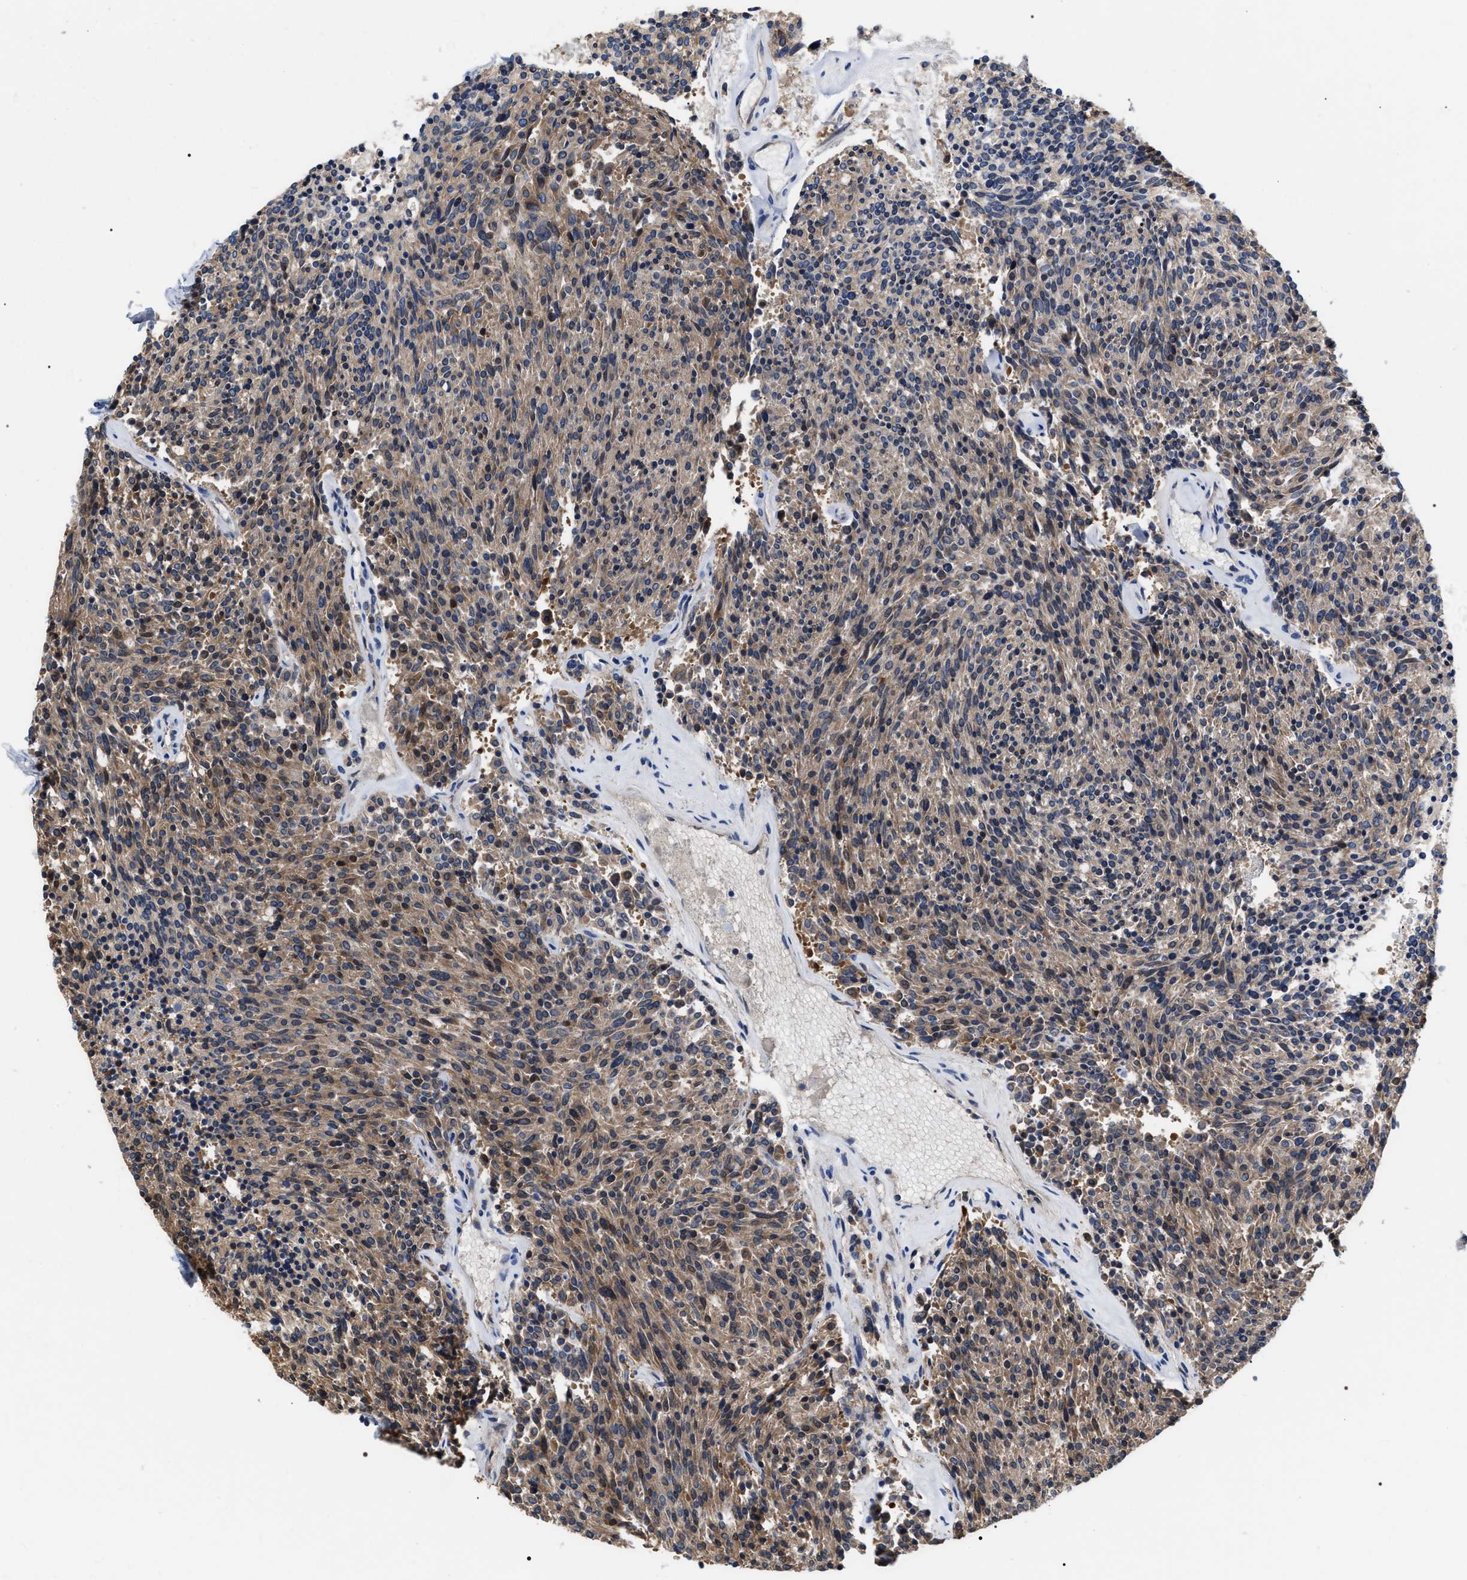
{"staining": {"intensity": "moderate", "quantity": ">75%", "location": "cytoplasmic/membranous"}, "tissue": "carcinoid", "cell_type": "Tumor cells", "image_type": "cancer", "snomed": [{"axis": "morphology", "description": "Carcinoid, malignant, NOS"}, {"axis": "topography", "description": "Pancreas"}], "caption": "Malignant carcinoid stained for a protein (brown) shows moderate cytoplasmic/membranous positive positivity in about >75% of tumor cells.", "gene": "MACC1", "patient": {"sex": "female", "age": 54}}